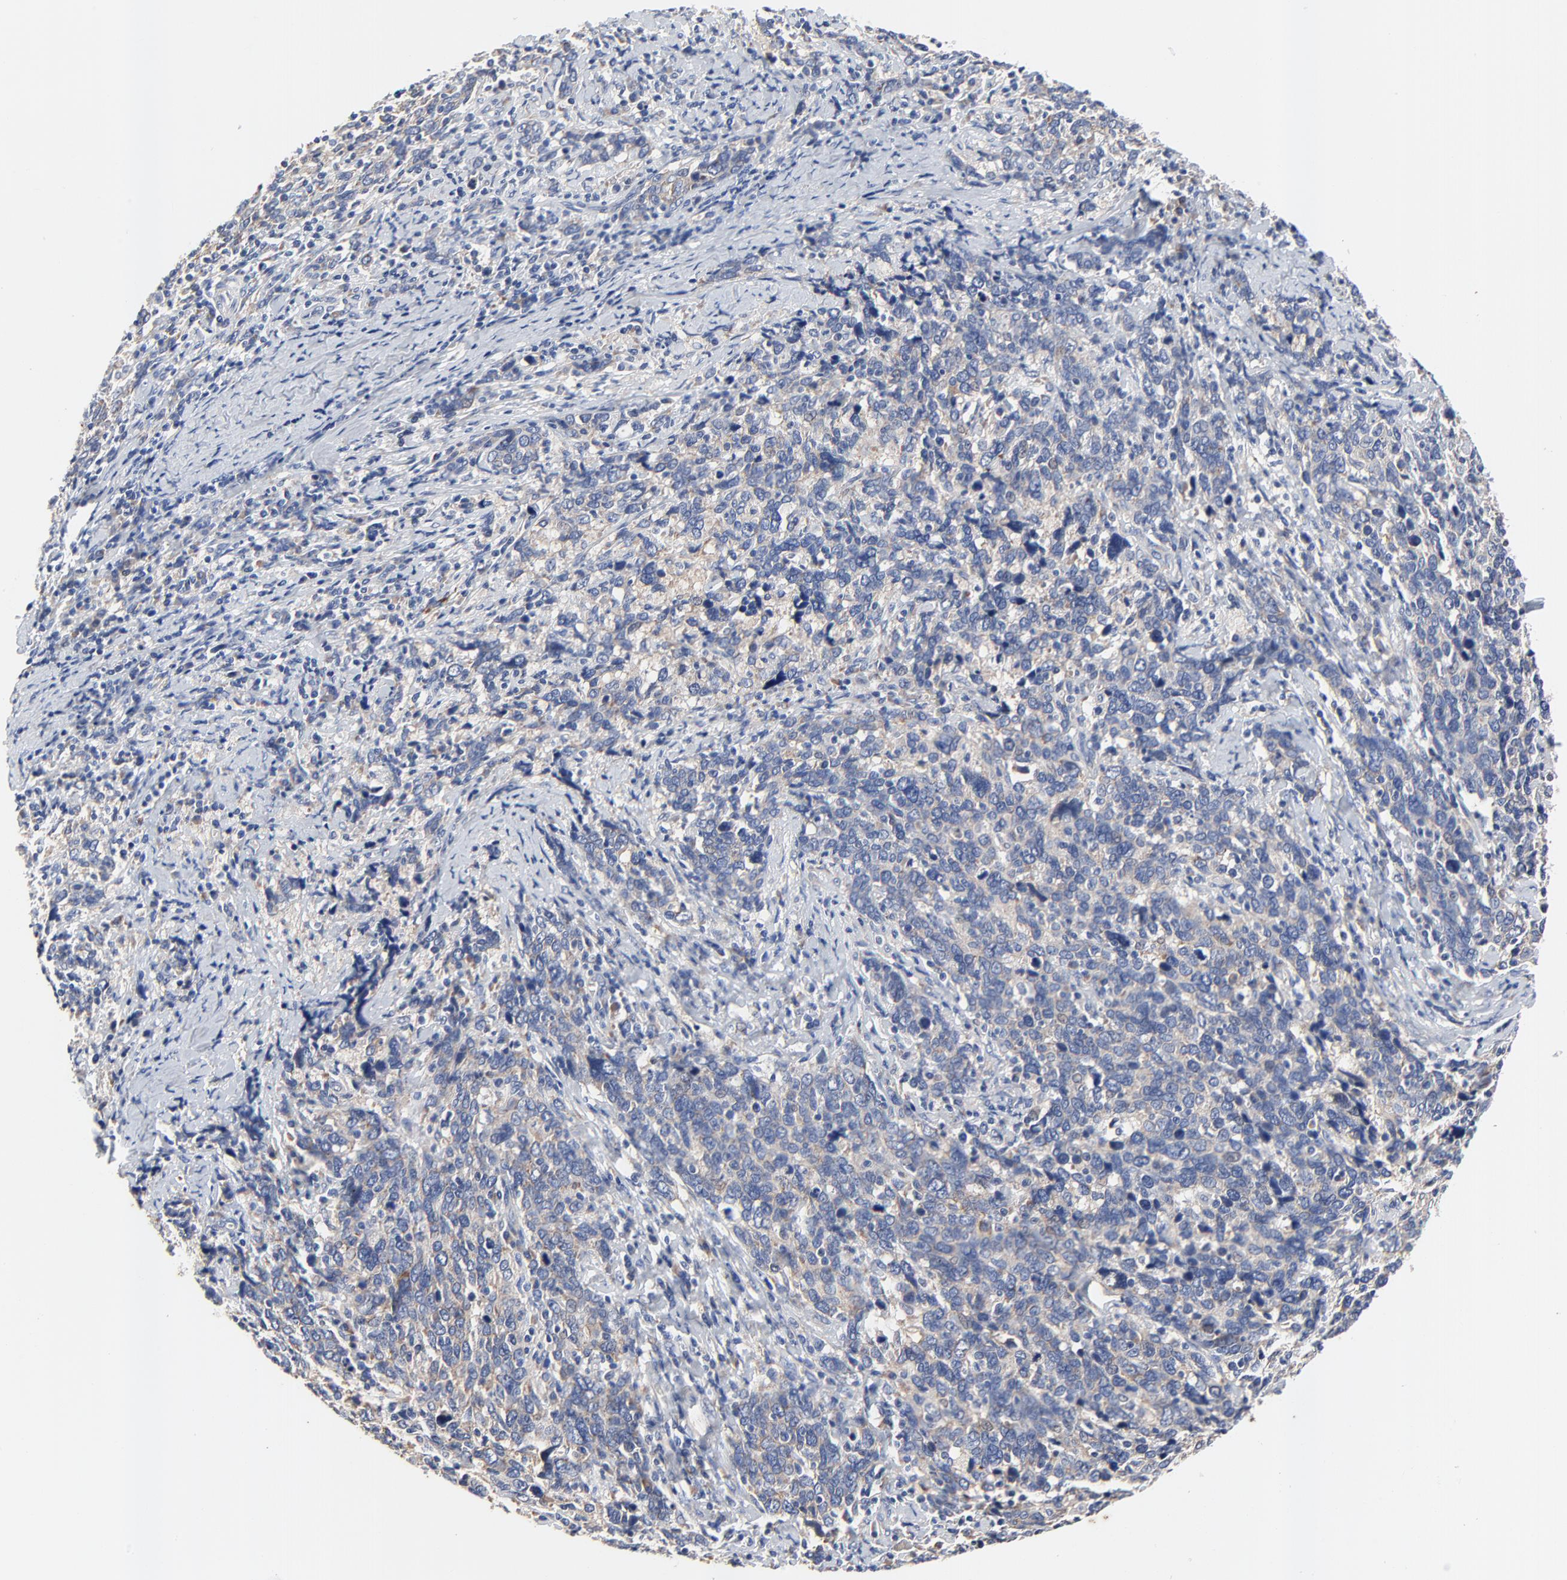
{"staining": {"intensity": "weak", "quantity": "<25%", "location": "cytoplasmic/membranous"}, "tissue": "cervical cancer", "cell_type": "Tumor cells", "image_type": "cancer", "snomed": [{"axis": "morphology", "description": "Squamous cell carcinoma, NOS"}, {"axis": "topography", "description": "Cervix"}], "caption": "This is a histopathology image of IHC staining of squamous cell carcinoma (cervical), which shows no staining in tumor cells.", "gene": "VAV2", "patient": {"sex": "female", "age": 41}}